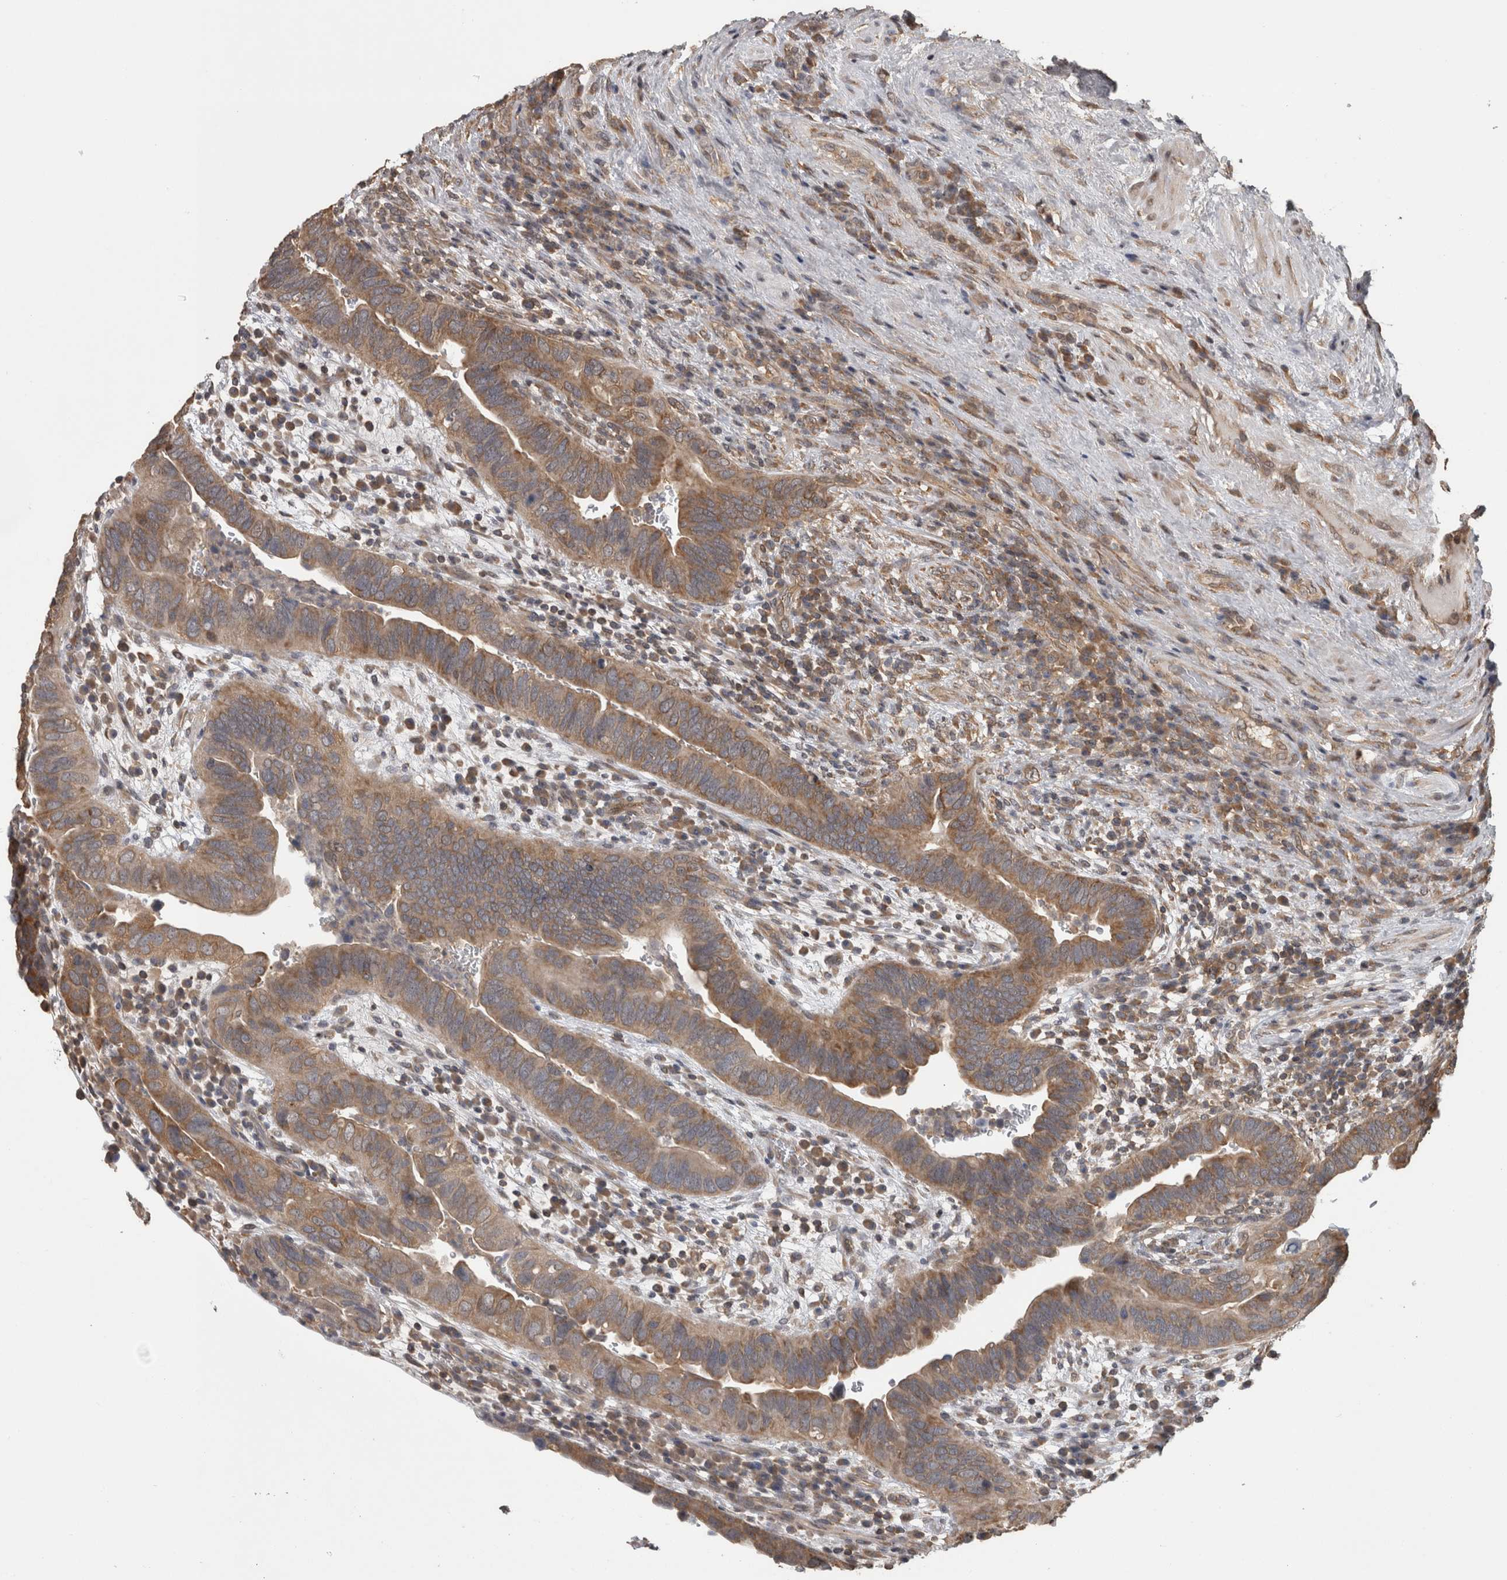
{"staining": {"intensity": "moderate", "quantity": ">75%", "location": "cytoplasmic/membranous"}, "tissue": "urothelial cancer", "cell_type": "Tumor cells", "image_type": "cancer", "snomed": [{"axis": "morphology", "description": "Urothelial carcinoma, High grade"}, {"axis": "topography", "description": "Urinary bladder"}], "caption": "Human urothelial carcinoma (high-grade) stained with a brown dye shows moderate cytoplasmic/membranous positive expression in about >75% of tumor cells.", "gene": "ATXN2", "patient": {"sex": "female", "age": 82}}